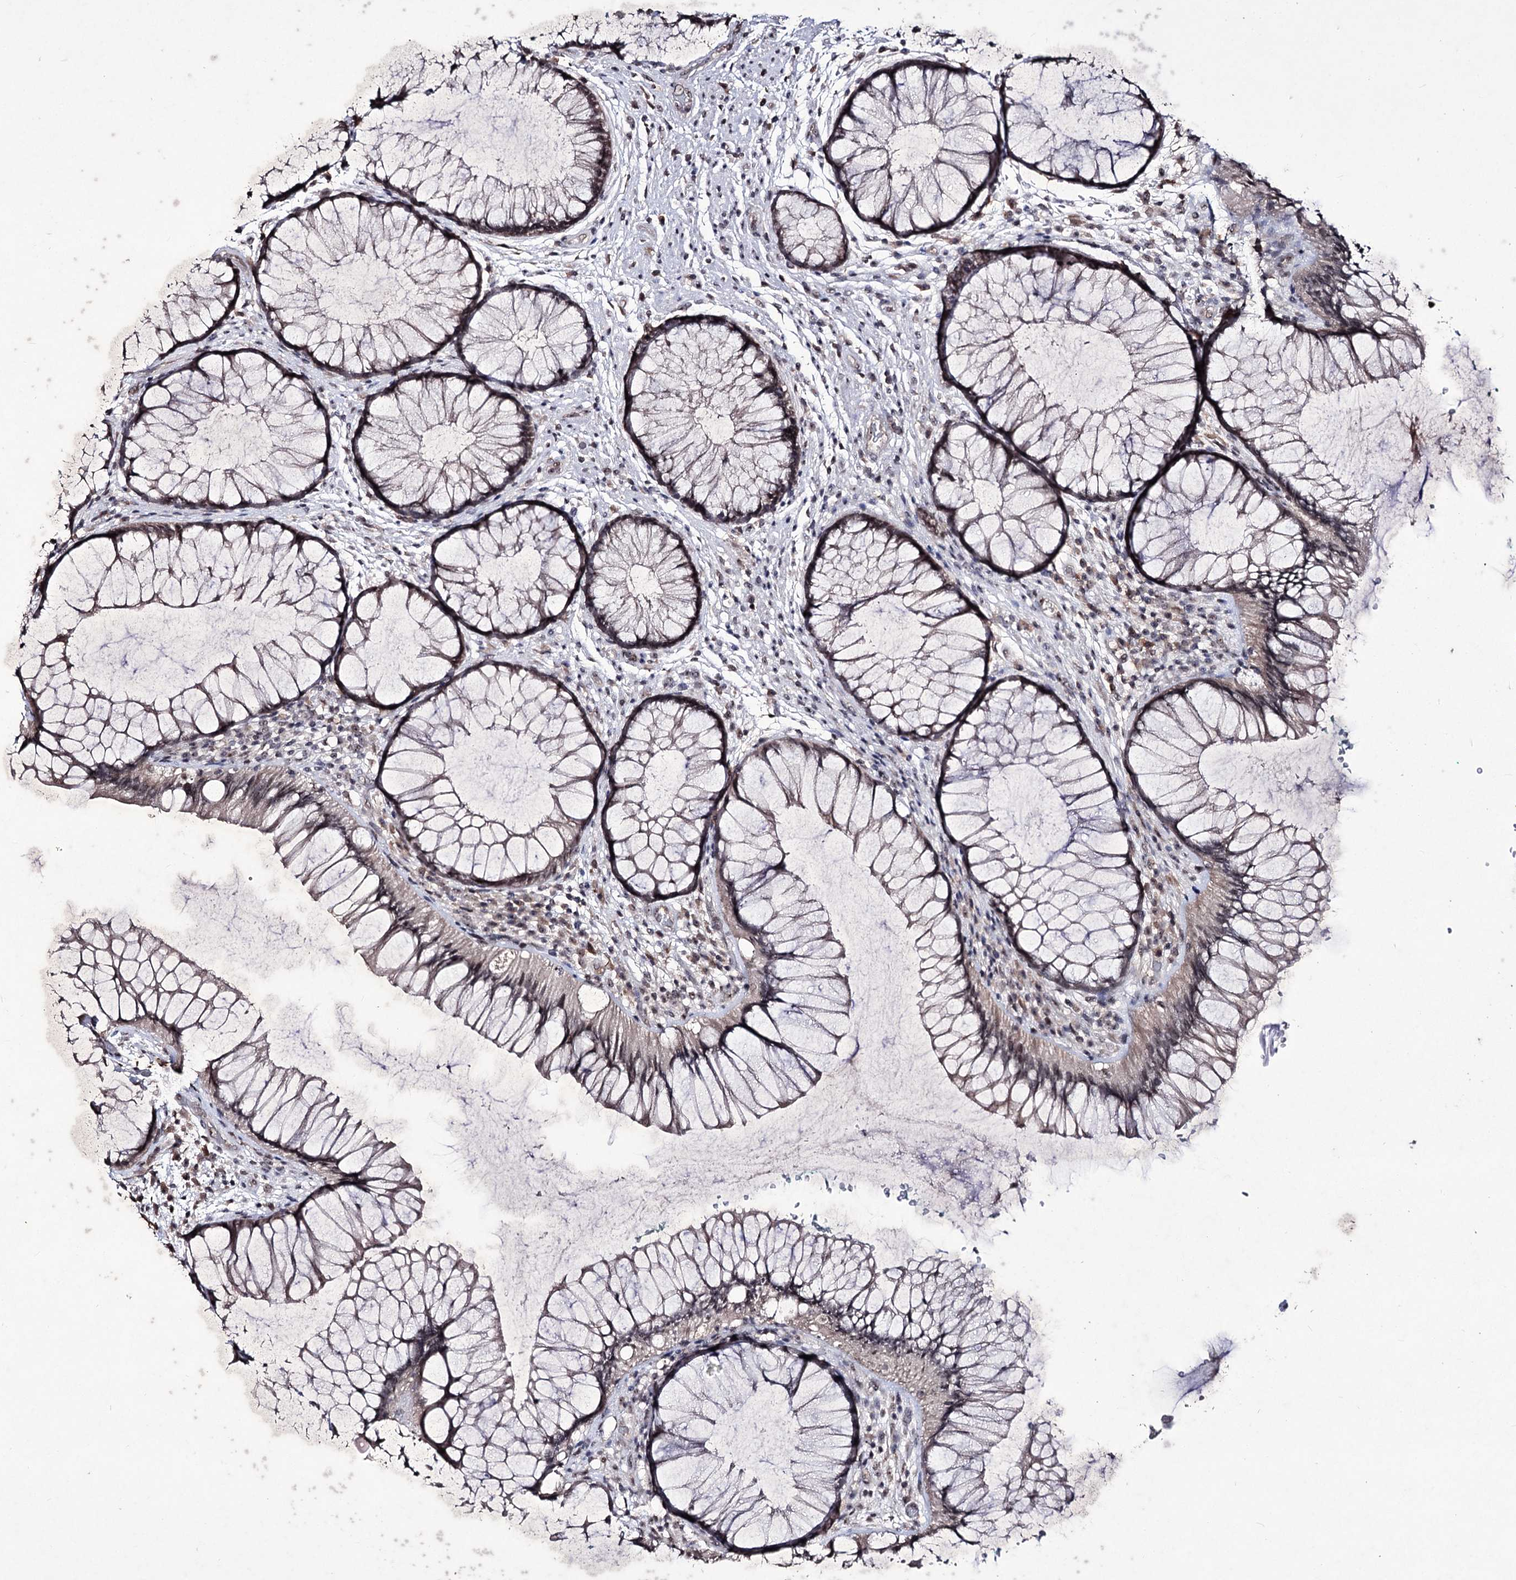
{"staining": {"intensity": "weak", "quantity": ">75%", "location": "nuclear"}, "tissue": "rectum", "cell_type": "Glandular cells", "image_type": "normal", "snomed": [{"axis": "morphology", "description": "Normal tissue, NOS"}, {"axis": "topography", "description": "Rectum"}], "caption": "Weak nuclear protein positivity is appreciated in about >75% of glandular cells in rectum.", "gene": "VGLL4", "patient": {"sex": "male", "age": 51}}